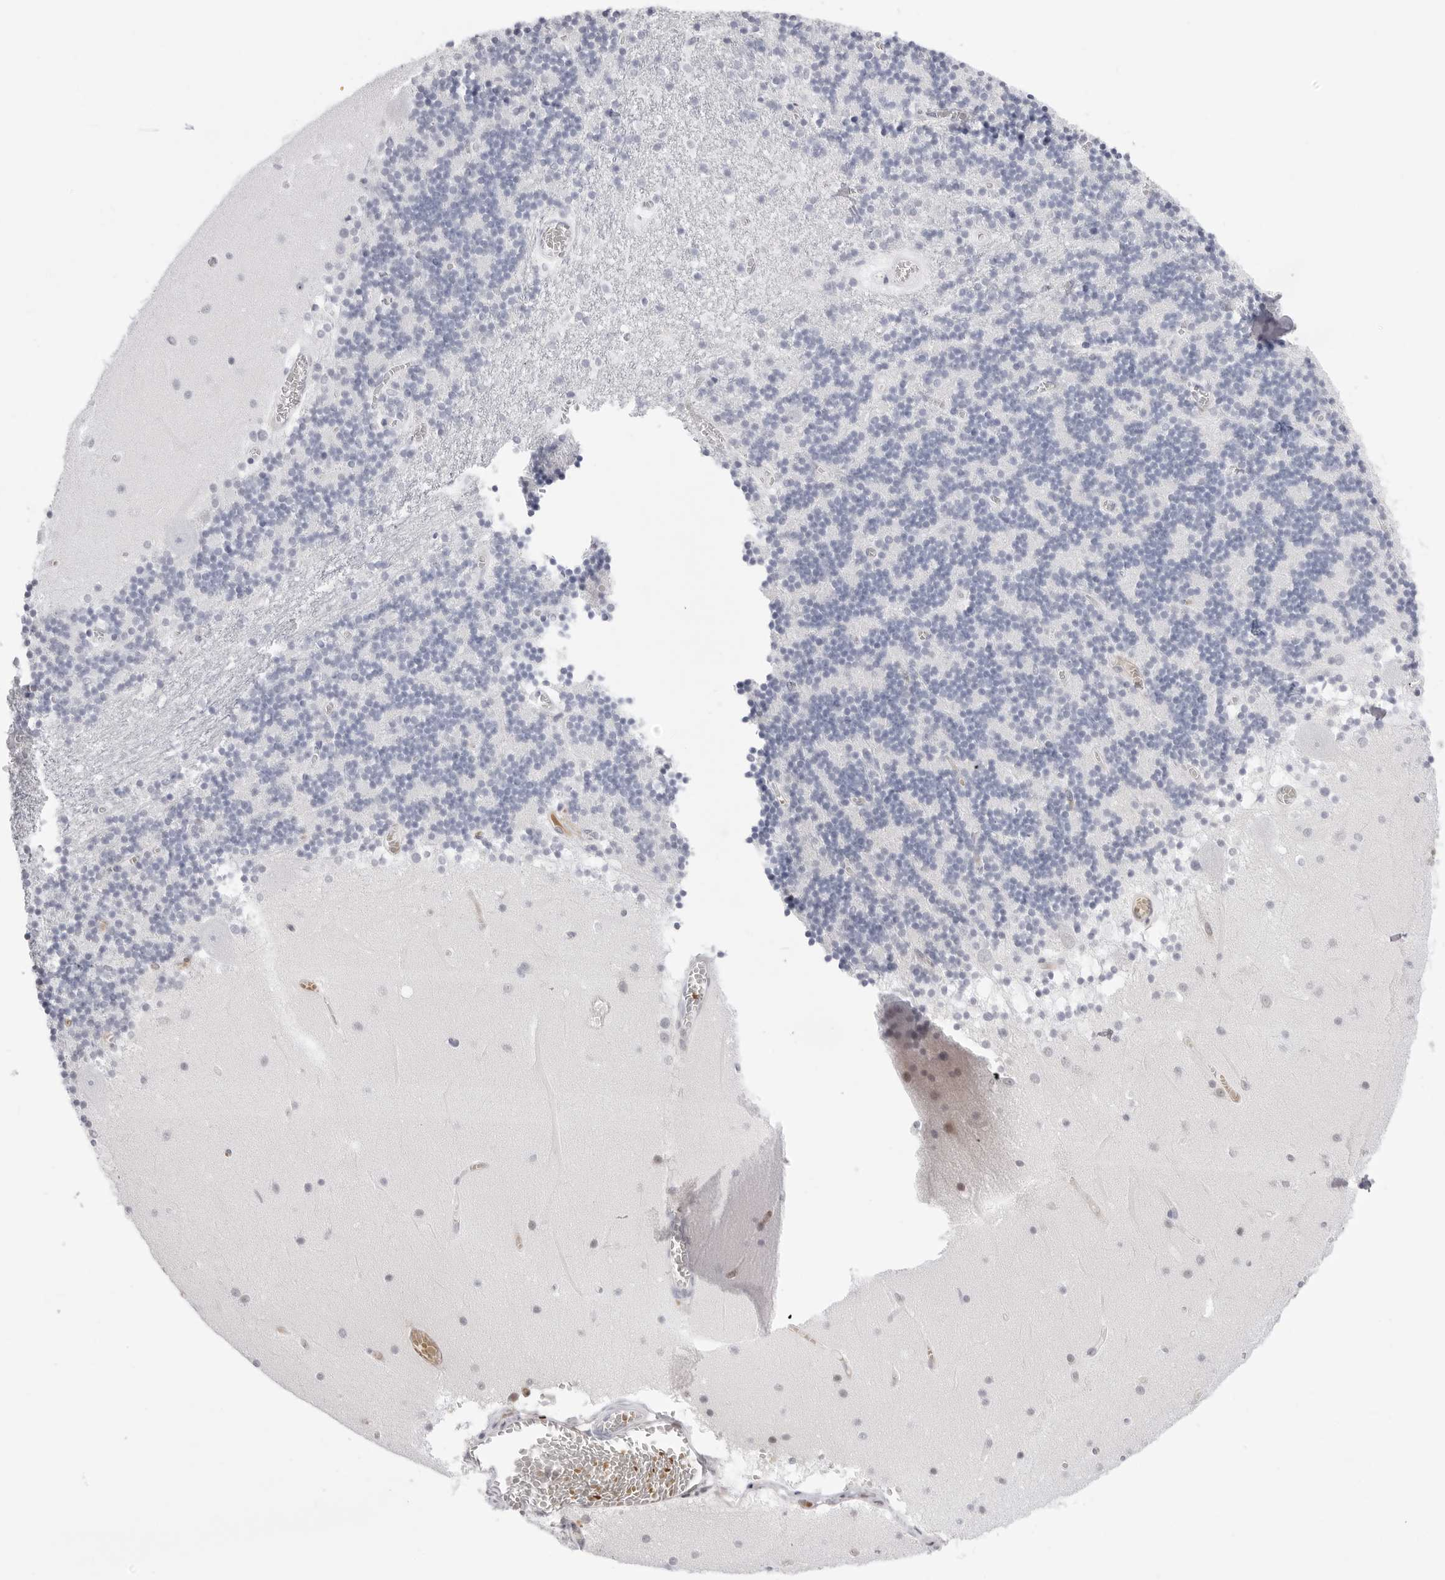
{"staining": {"intensity": "negative", "quantity": "none", "location": "none"}, "tissue": "cerebellum", "cell_type": "Cells in granular layer", "image_type": "normal", "snomed": [{"axis": "morphology", "description": "Normal tissue, NOS"}, {"axis": "topography", "description": "Cerebellum"}], "caption": "Unremarkable cerebellum was stained to show a protein in brown. There is no significant positivity in cells in granular layer.", "gene": "TSSK1B", "patient": {"sex": "female", "age": 28}}